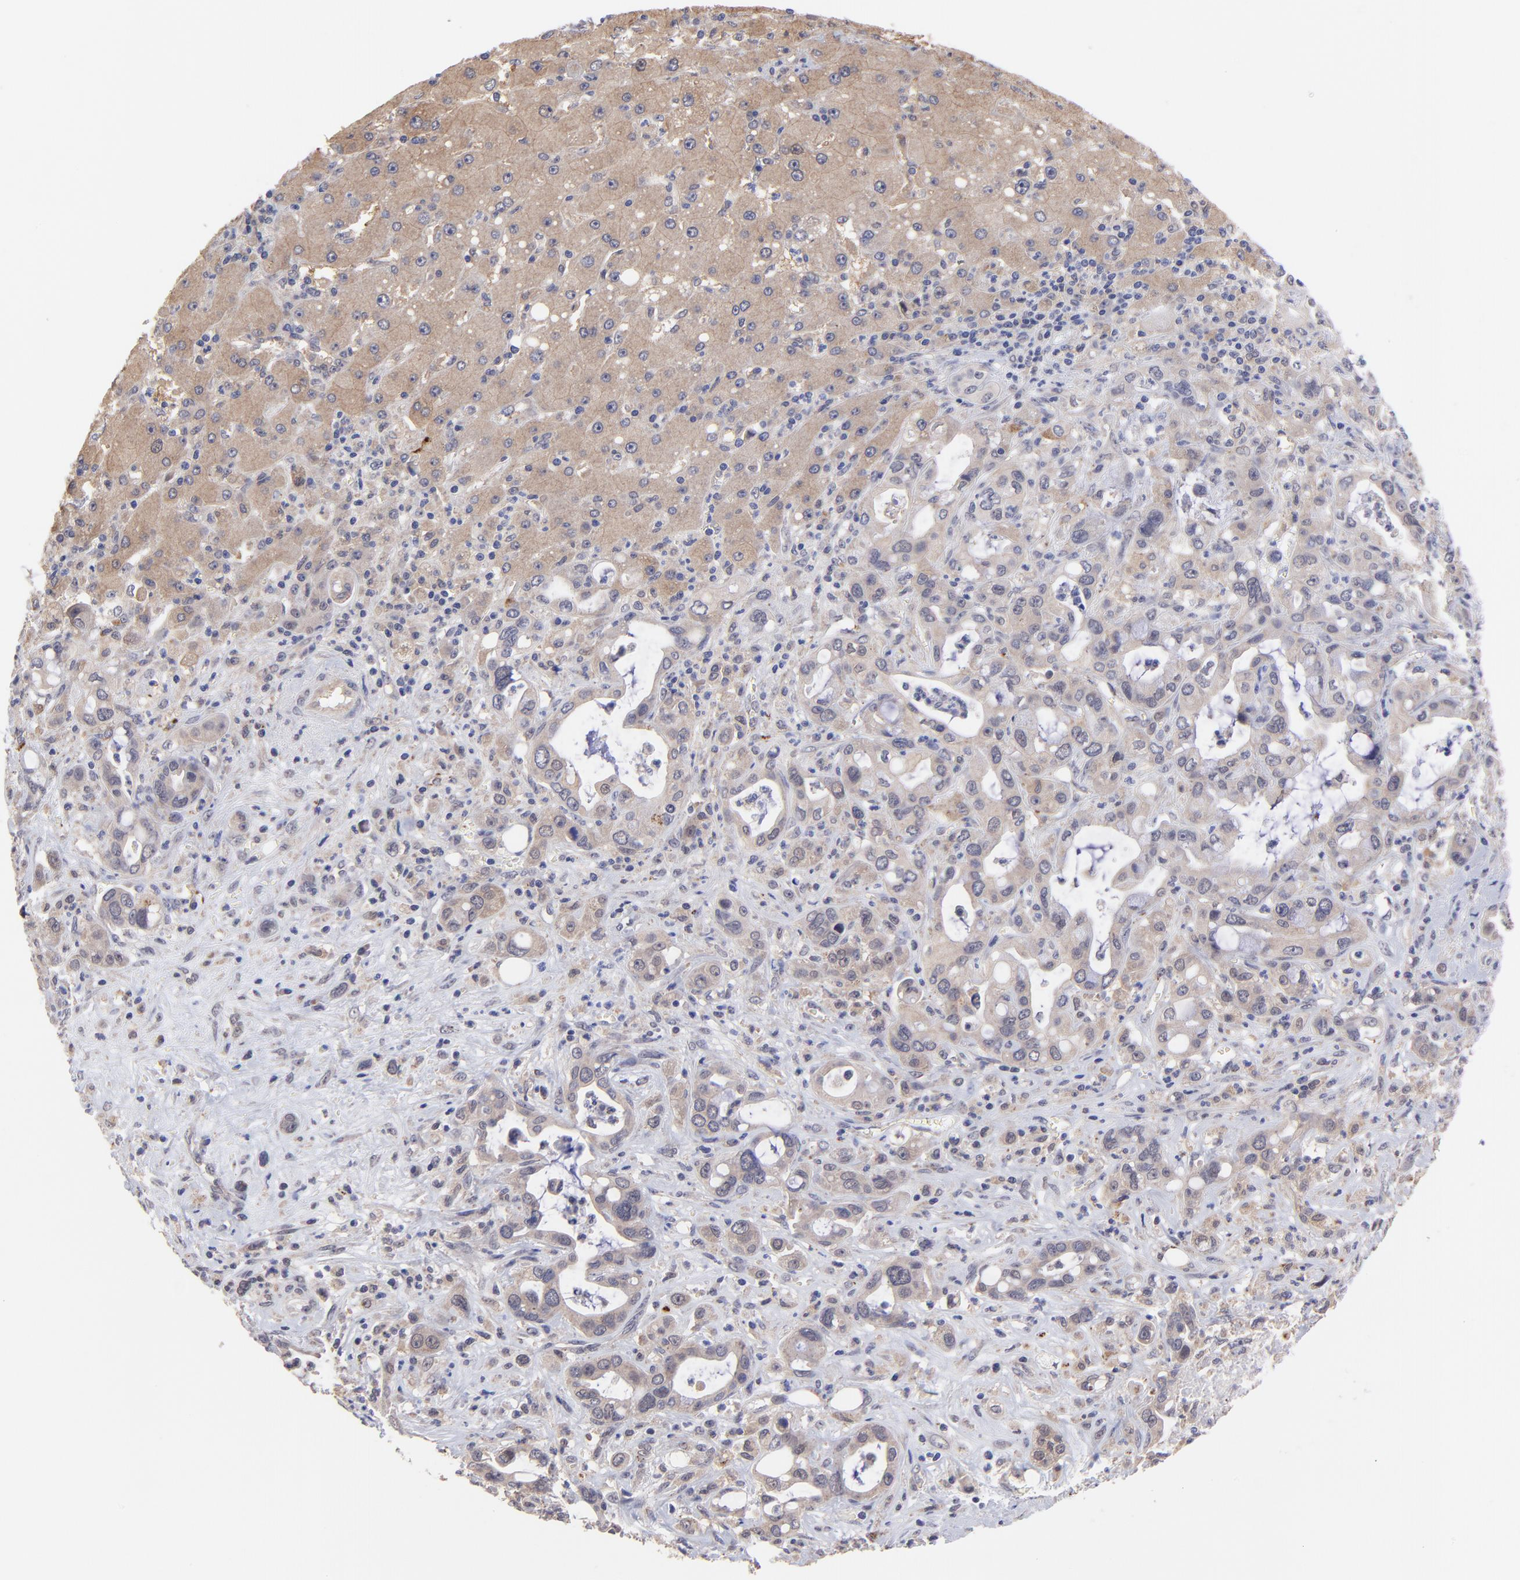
{"staining": {"intensity": "weak", "quantity": ">75%", "location": "cytoplasmic/membranous"}, "tissue": "liver cancer", "cell_type": "Tumor cells", "image_type": "cancer", "snomed": [{"axis": "morphology", "description": "Cholangiocarcinoma"}, {"axis": "topography", "description": "Liver"}], "caption": "This photomicrograph exhibits liver cancer (cholangiocarcinoma) stained with immunohistochemistry (IHC) to label a protein in brown. The cytoplasmic/membranous of tumor cells show weak positivity for the protein. Nuclei are counter-stained blue.", "gene": "ZNF747", "patient": {"sex": "female", "age": 65}}